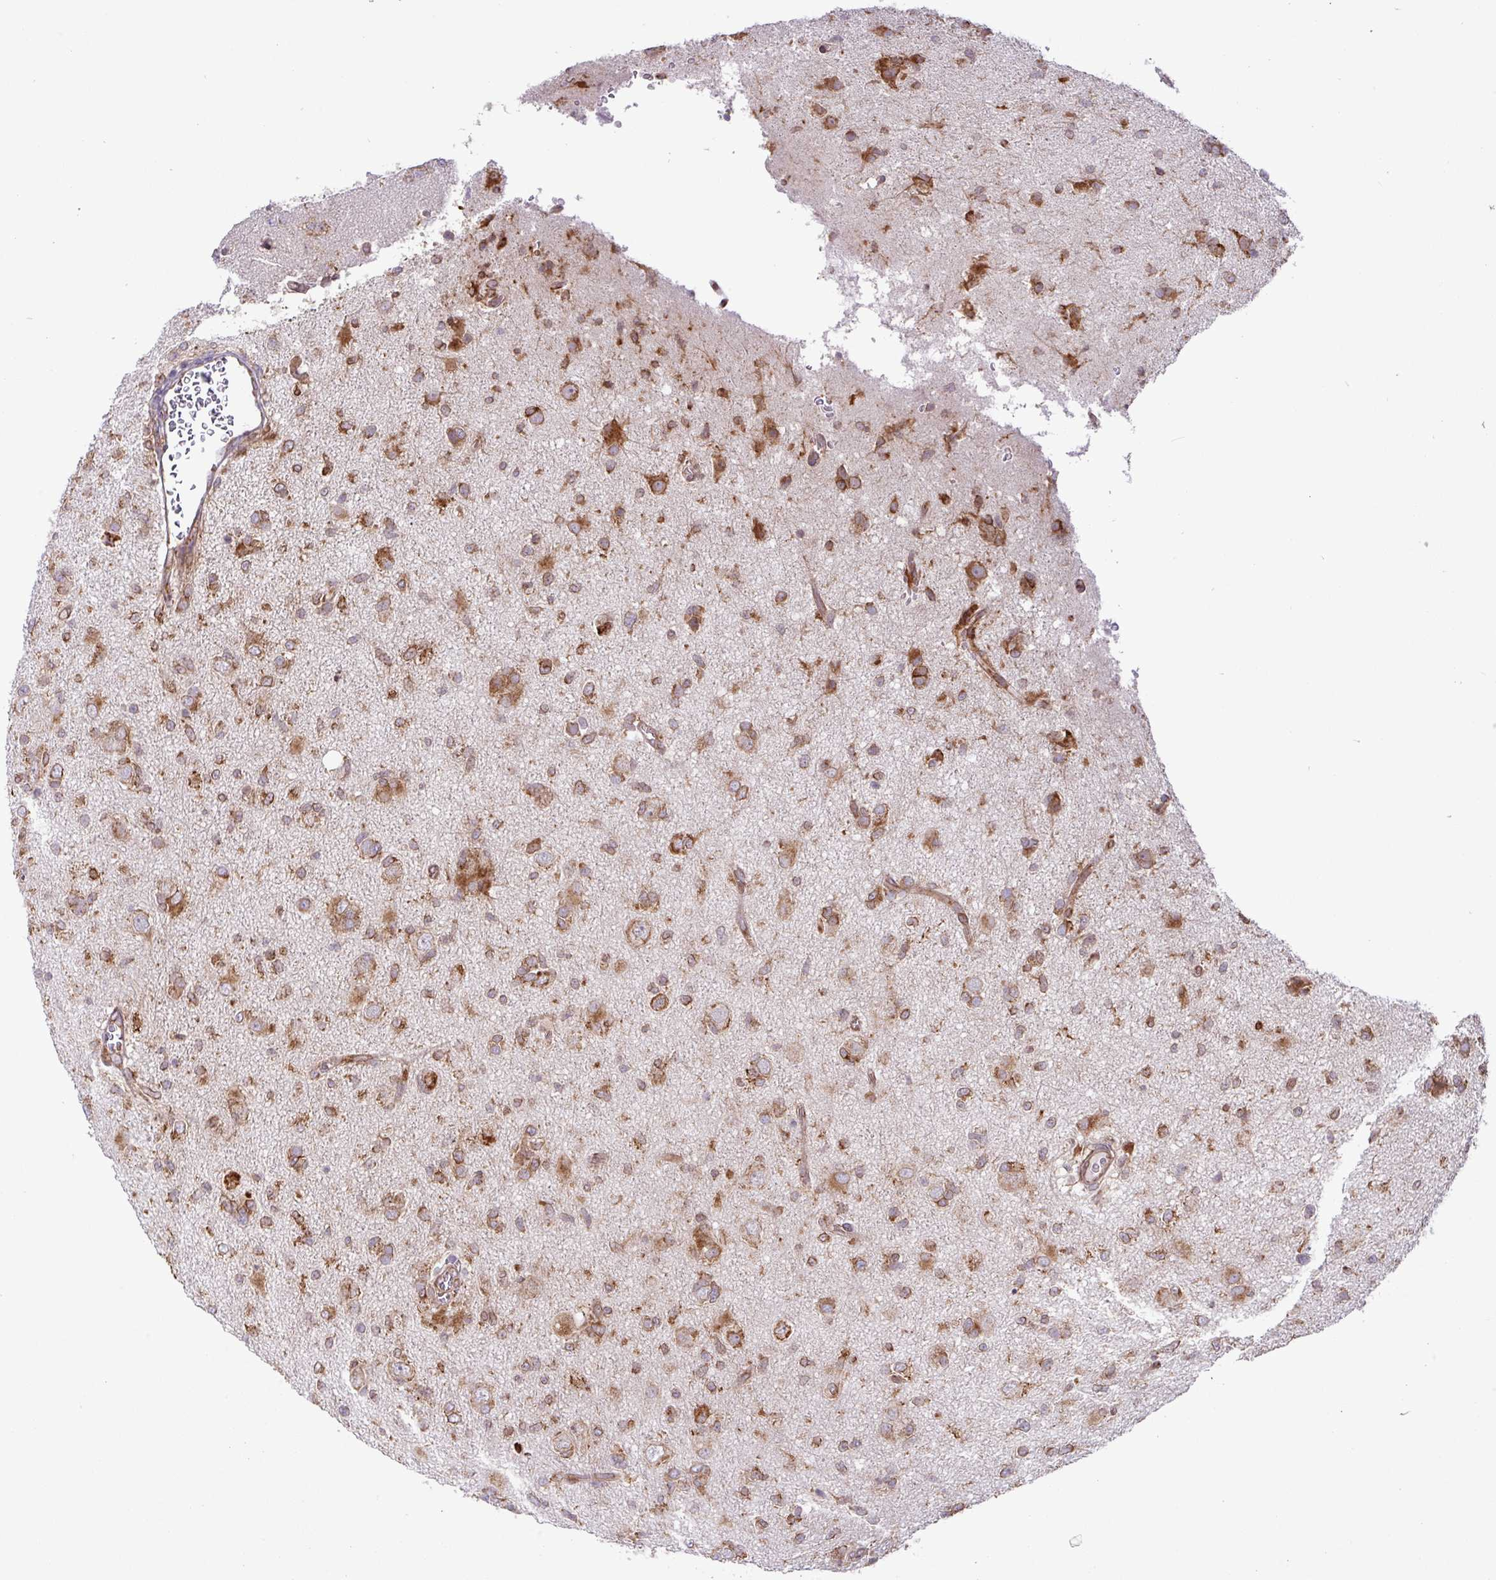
{"staining": {"intensity": "moderate", "quantity": ">75%", "location": "cytoplasmic/membranous"}, "tissue": "glioma", "cell_type": "Tumor cells", "image_type": "cancer", "snomed": [{"axis": "morphology", "description": "Glioma, malignant, High grade"}, {"axis": "topography", "description": "Brain"}], "caption": "The micrograph exhibits staining of glioma, revealing moderate cytoplasmic/membranous protein staining (brown color) within tumor cells. (Stains: DAB in brown, nuclei in blue, Microscopy: brightfield microscopy at high magnification).", "gene": "SLC39A7", "patient": {"sex": "female", "age": 57}}